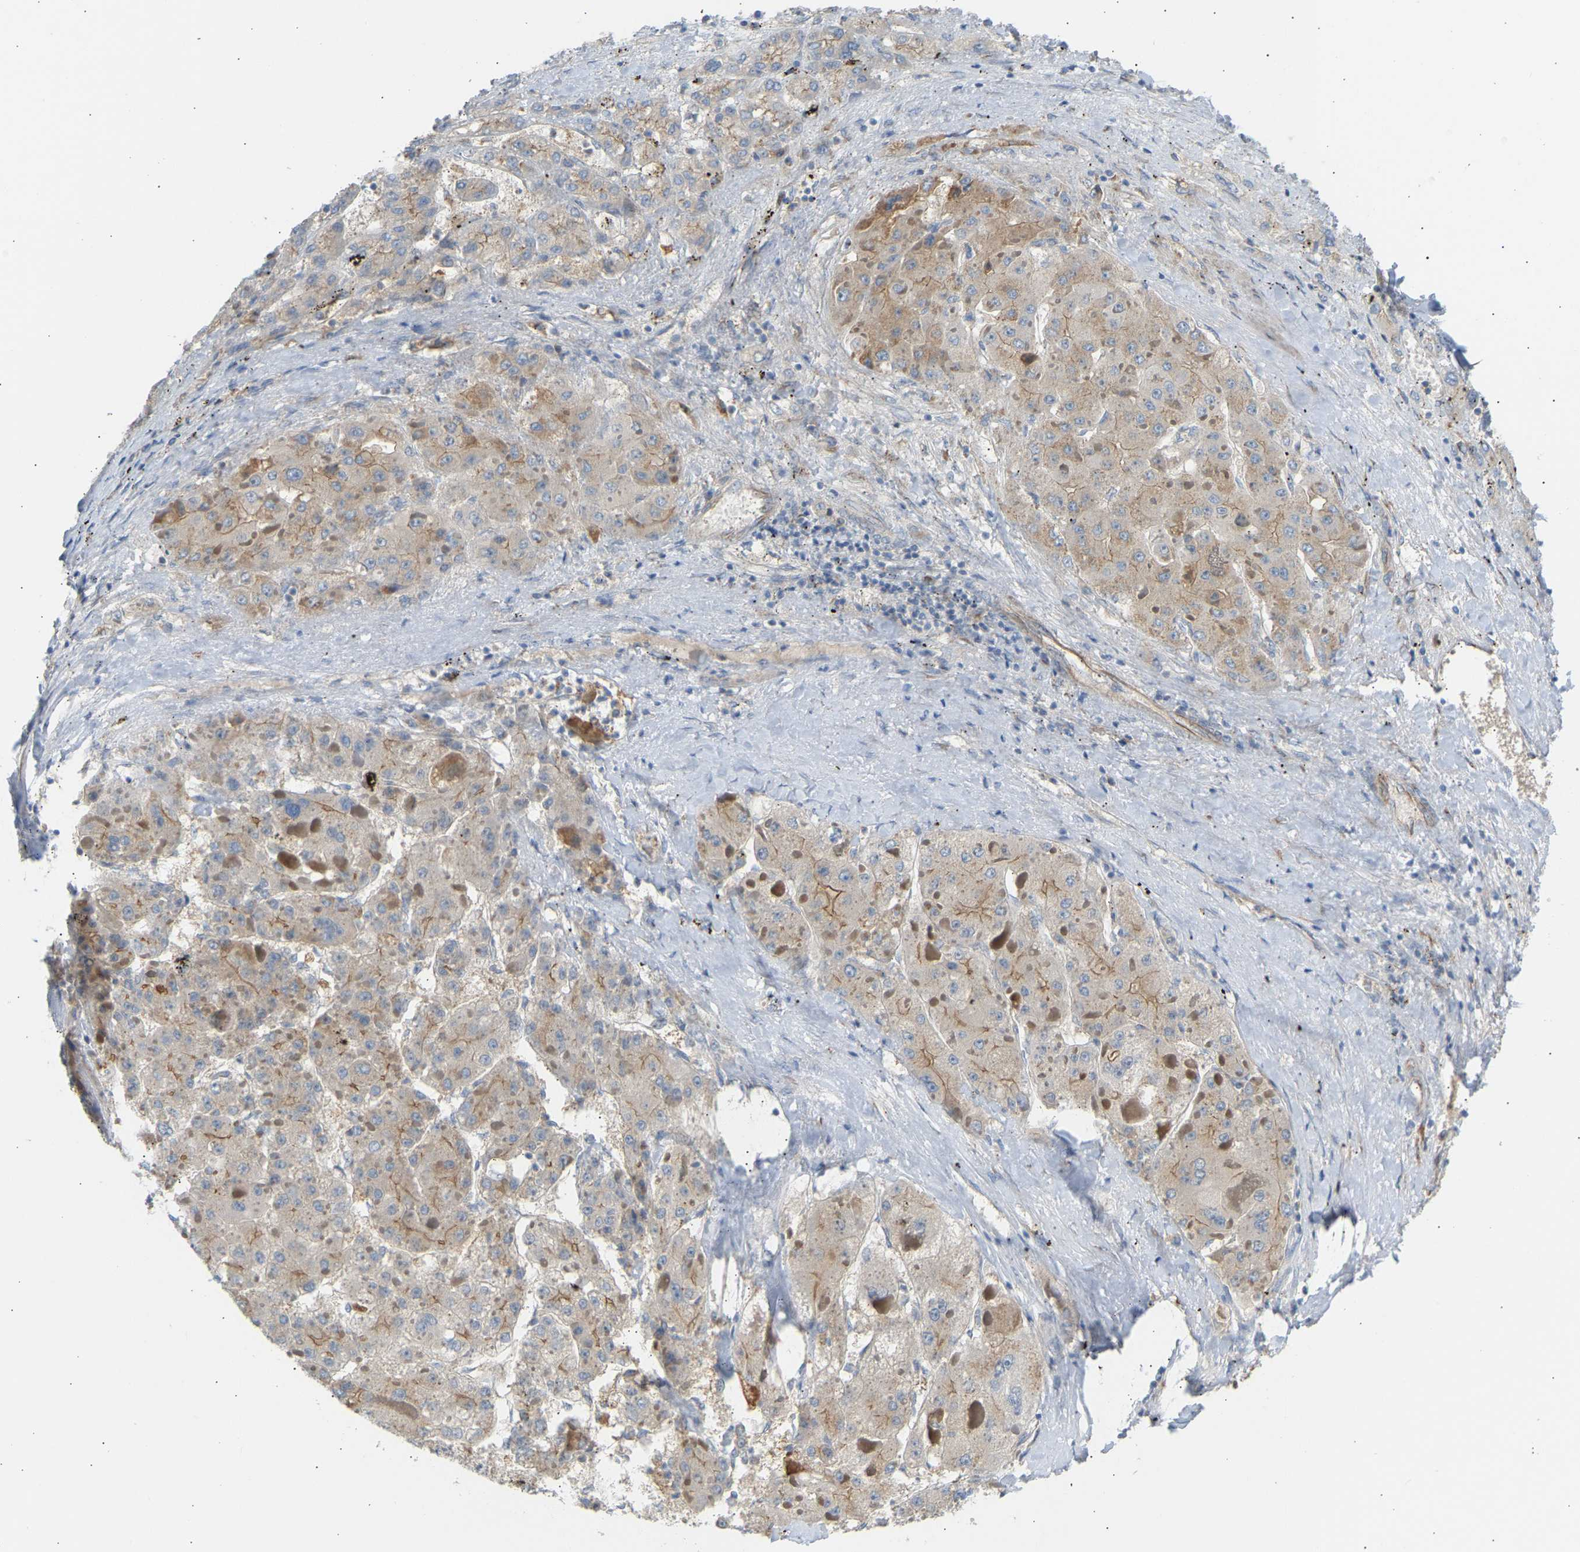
{"staining": {"intensity": "moderate", "quantity": "25%-75%", "location": "cytoplasmic/membranous"}, "tissue": "liver cancer", "cell_type": "Tumor cells", "image_type": "cancer", "snomed": [{"axis": "morphology", "description": "Carcinoma, Hepatocellular, NOS"}, {"axis": "topography", "description": "Liver"}], "caption": "This photomicrograph displays immunohistochemistry staining of liver cancer (hepatocellular carcinoma), with medium moderate cytoplasmic/membranous staining in approximately 25%-75% of tumor cells.", "gene": "YIPF2", "patient": {"sex": "female", "age": 73}}